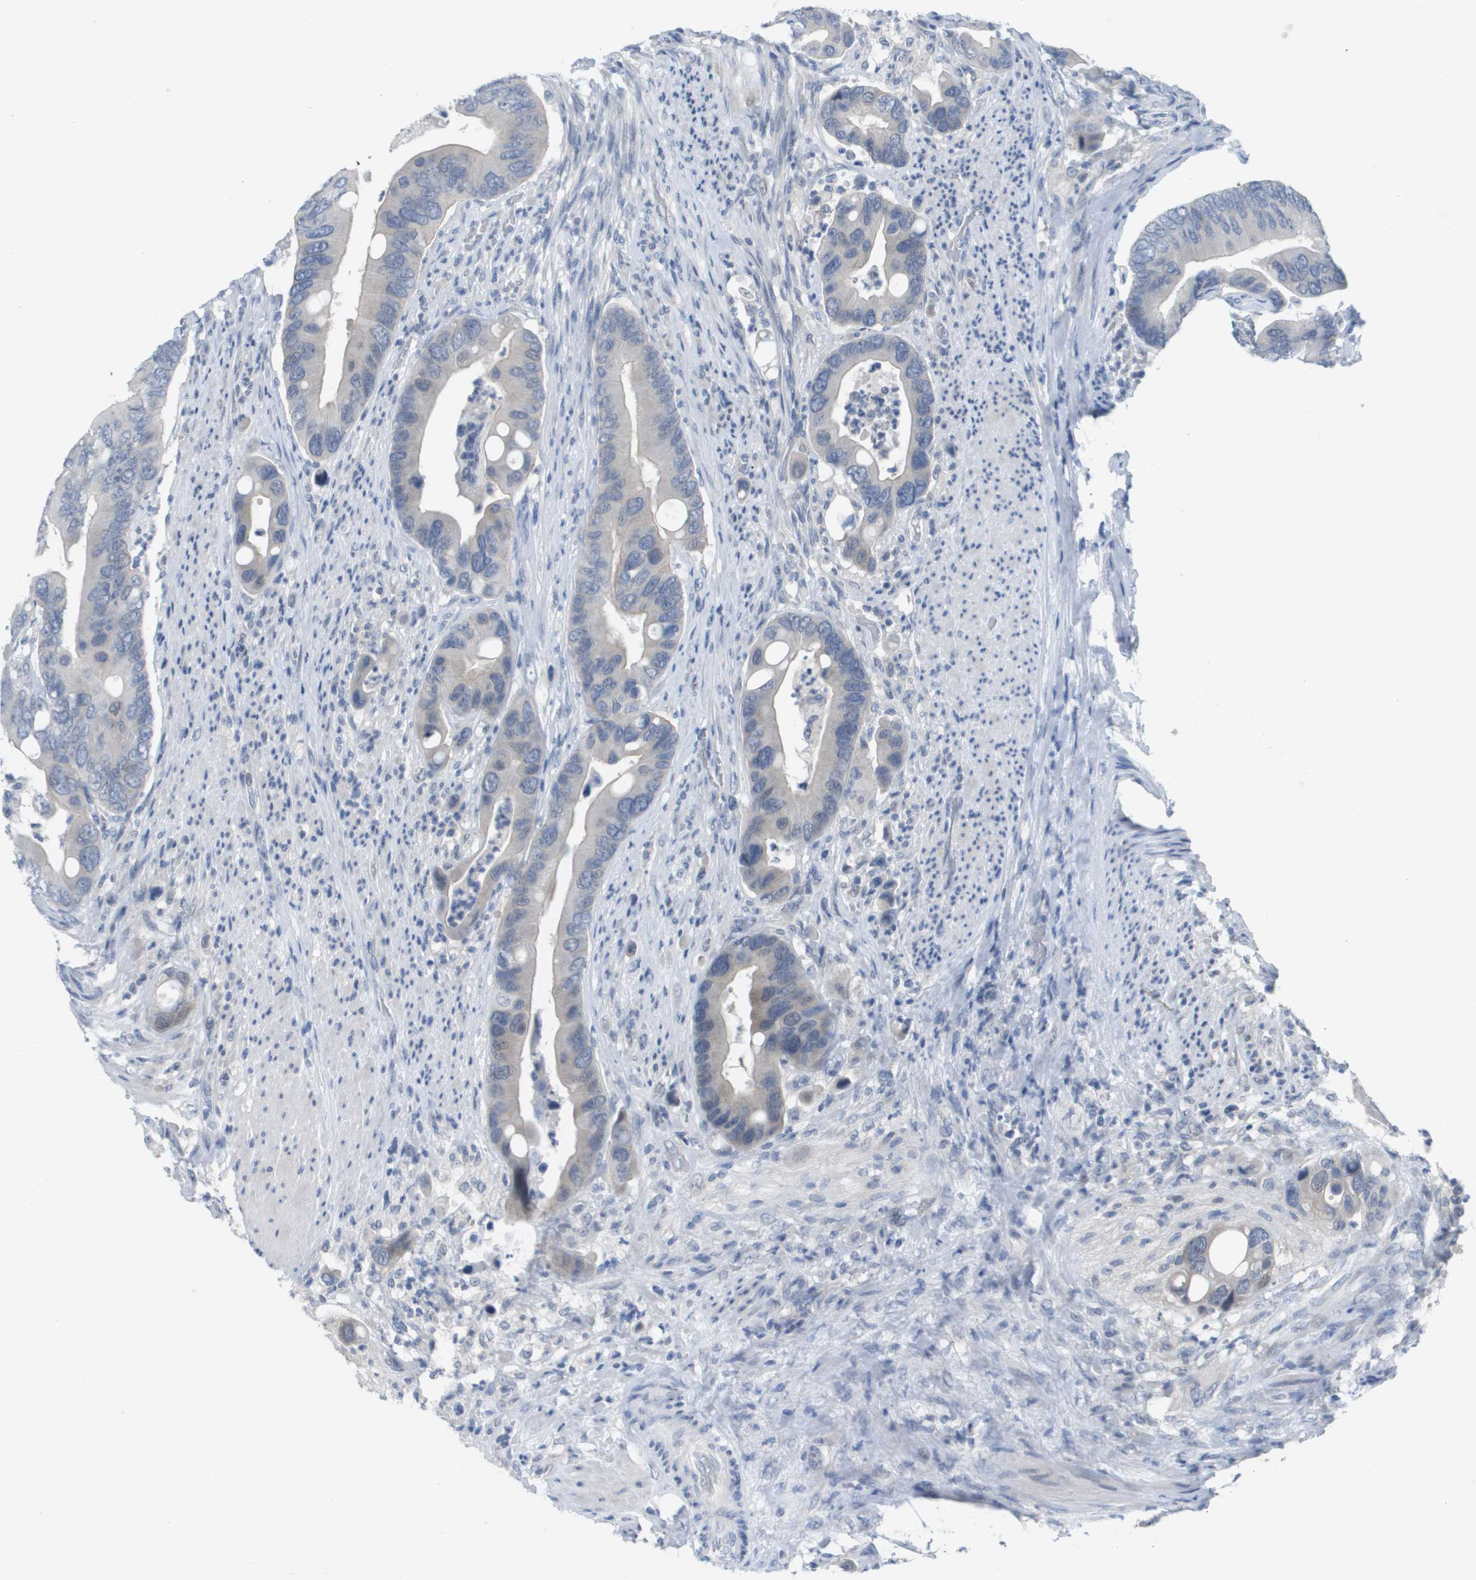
{"staining": {"intensity": "negative", "quantity": "none", "location": "none"}, "tissue": "colorectal cancer", "cell_type": "Tumor cells", "image_type": "cancer", "snomed": [{"axis": "morphology", "description": "Adenocarcinoma, NOS"}, {"axis": "topography", "description": "Rectum"}], "caption": "Immunohistochemical staining of colorectal cancer demonstrates no significant staining in tumor cells. (Brightfield microscopy of DAB immunohistochemistry at high magnification).", "gene": "PDE4A", "patient": {"sex": "female", "age": 57}}